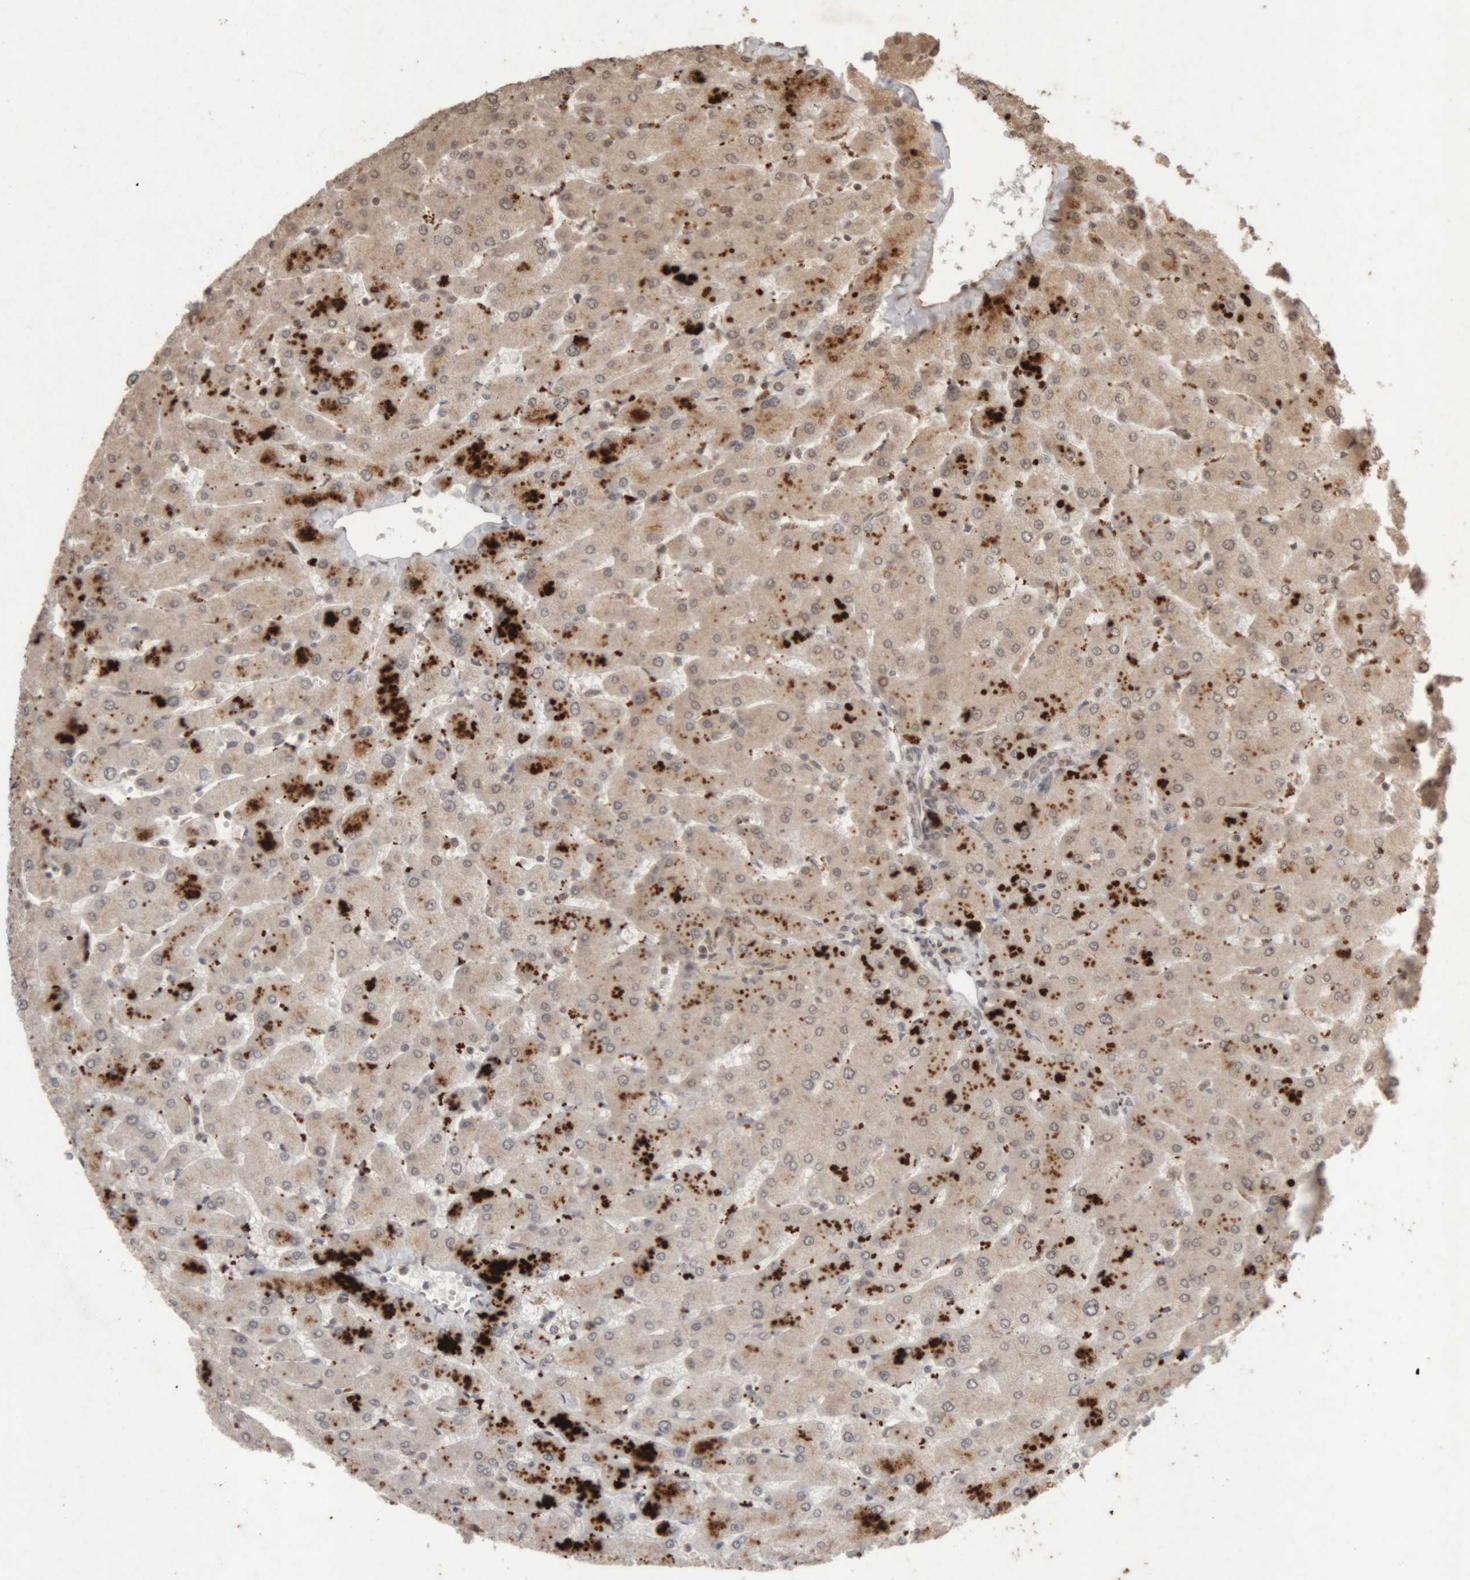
{"staining": {"intensity": "weak", "quantity": ">75%", "location": "cytoplasmic/membranous"}, "tissue": "liver", "cell_type": "Cholangiocytes", "image_type": "normal", "snomed": [{"axis": "morphology", "description": "Normal tissue, NOS"}, {"axis": "topography", "description": "Liver"}], "caption": "This micrograph demonstrates immunohistochemistry (IHC) staining of normal liver, with low weak cytoplasmic/membranous positivity in approximately >75% of cholangiocytes.", "gene": "KEAP1", "patient": {"sex": "male", "age": 55}}